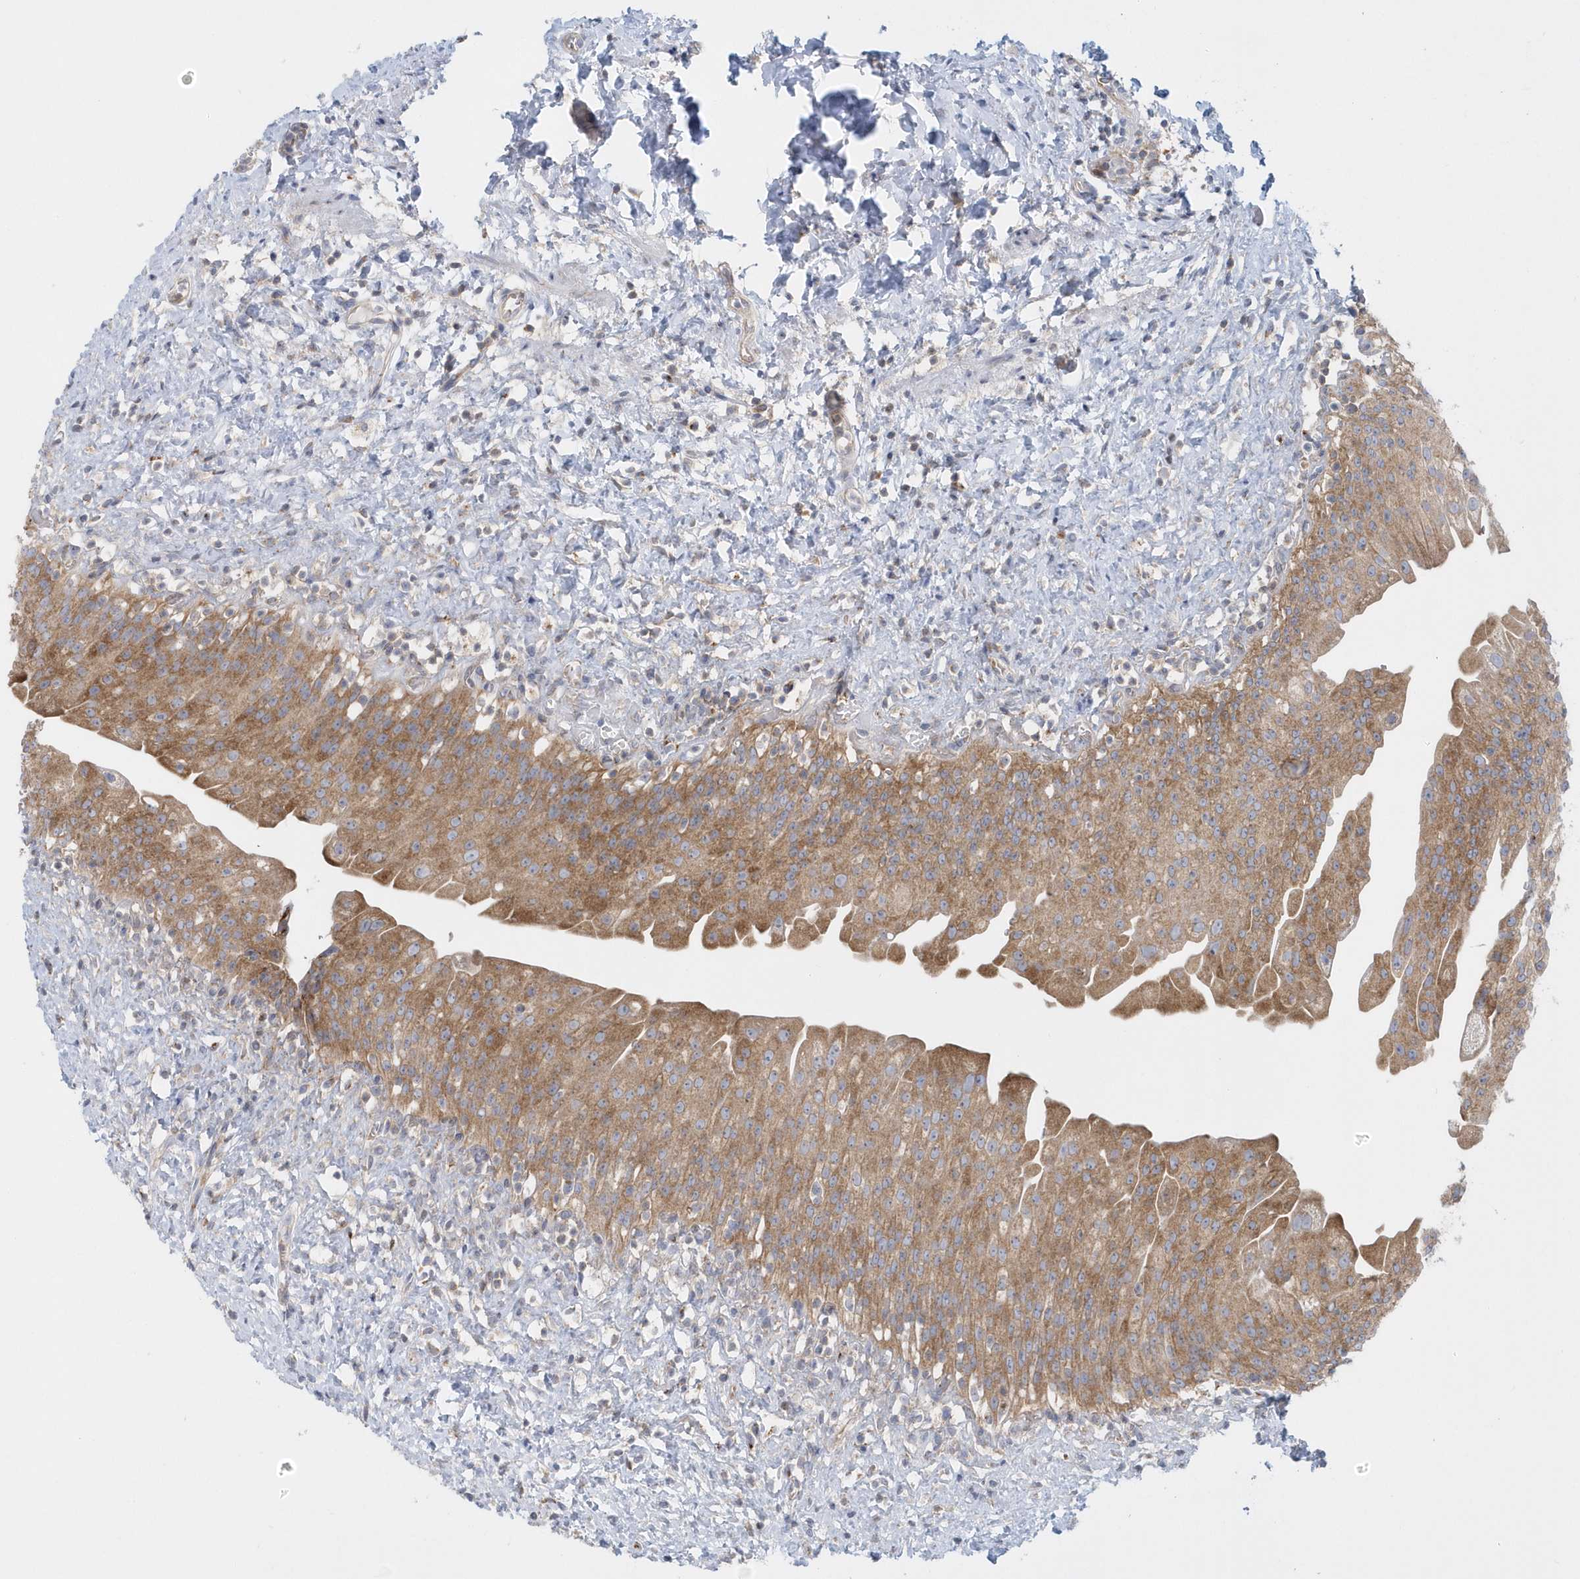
{"staining": {"intensity": "moderate", "quantity": ">75%", "location": "cytoplasmic/membranous"}, "tissue": "urinary bladder", "cell_type": "Urothelial cells", "image_type": "normal", "snomed": [{"axis": "morphology", "description": "Normal tissue, NOS"}, {"axis": "topography", "description": "Urinary bladder"}], "caption": "A micrograph of urinary bladder stained for a protein demonstrates moderate cytoplasmic/membranous brown staining in urothelial cells. The staining was performed using DAB (3,3'-diaminobenzidine) to visualize the protein expression in brown, while the nuclei were stained in blue with hematoxylin (Magnification: 20x).", "gene": "EIF3C", "patient": {"sex": "female", "age": 27}}